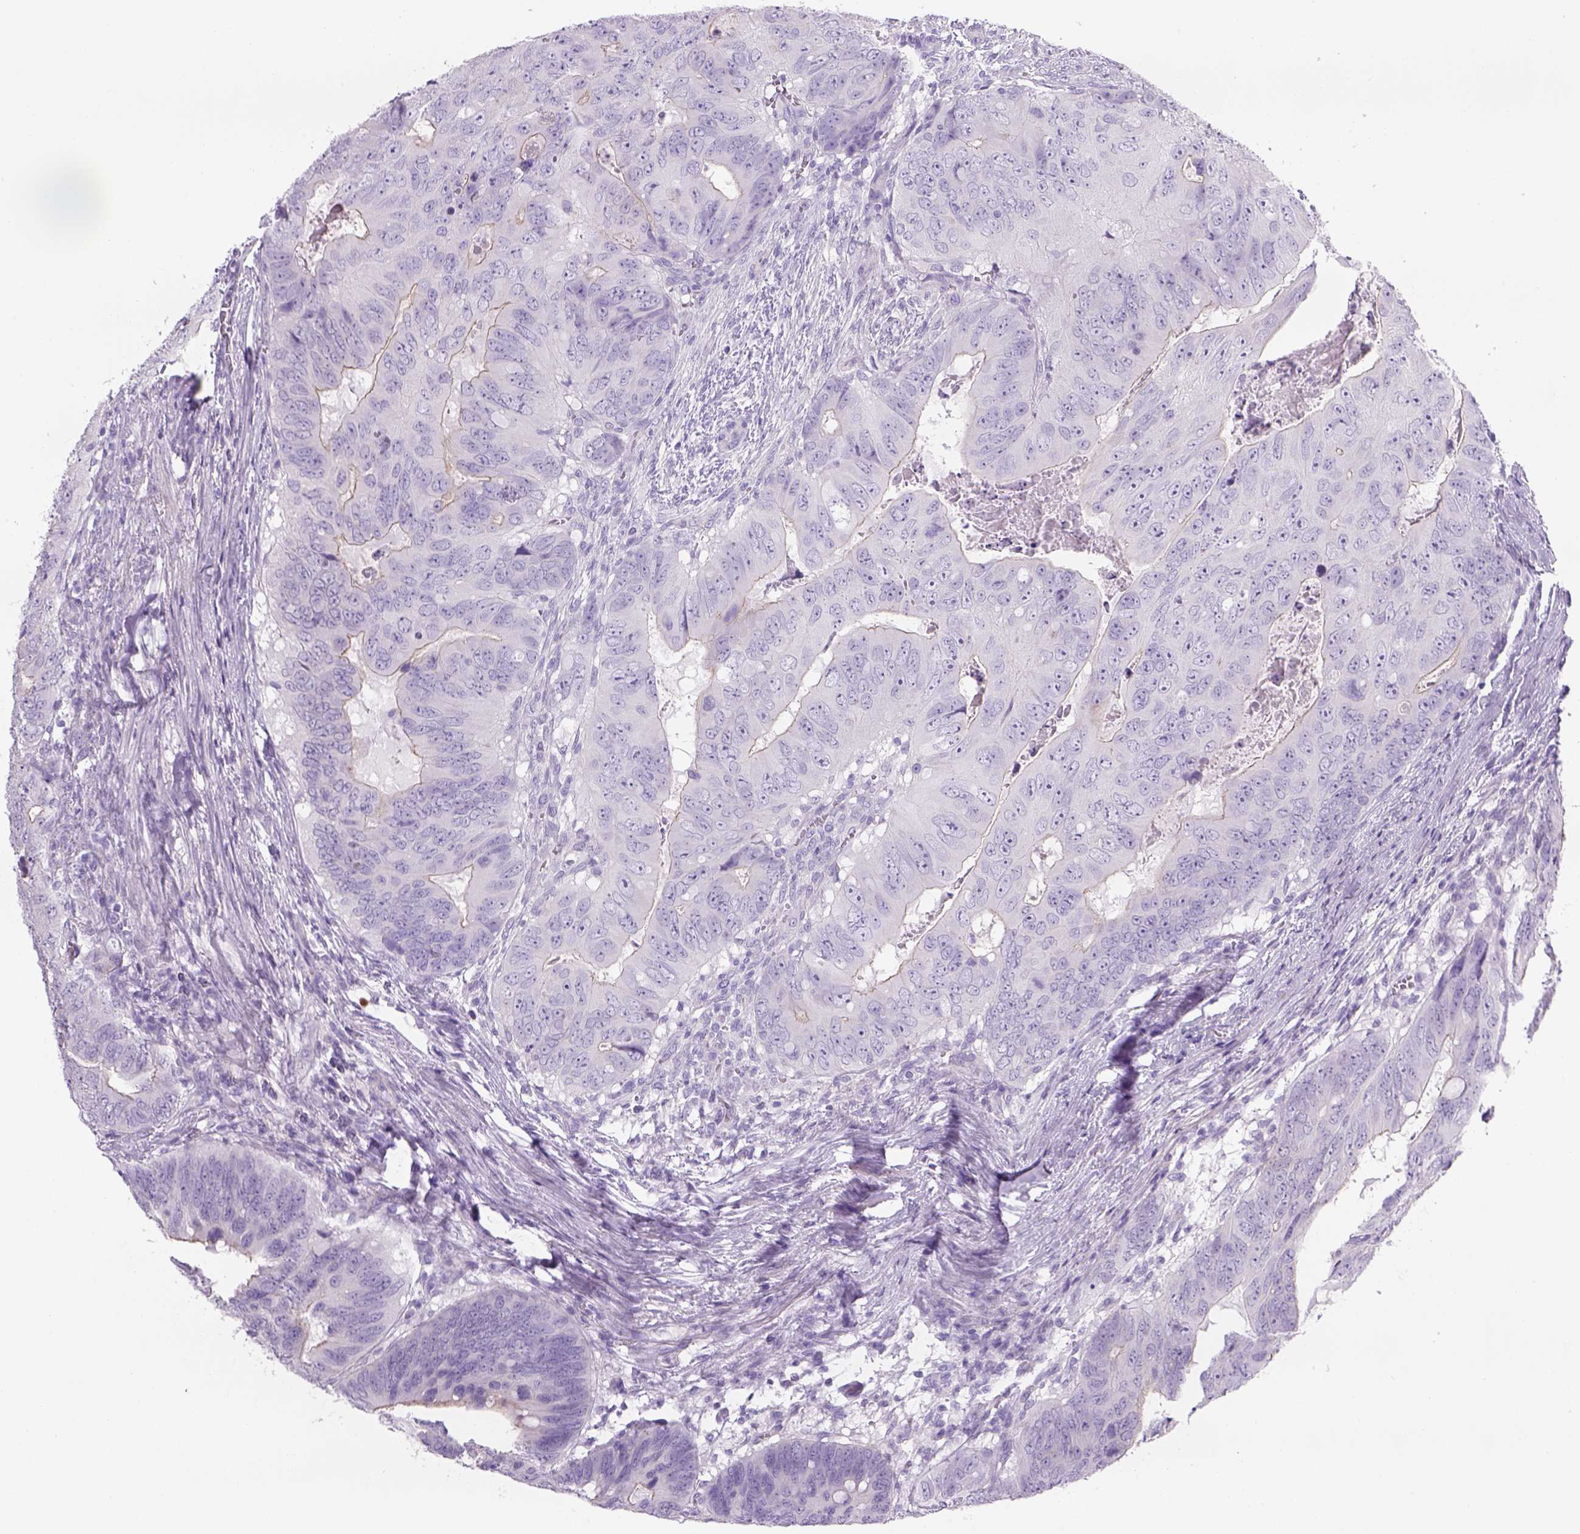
{"staining": {"intensity": "negative", "quantity": "none", "location": "none"}, "tissue": "colorectal cancer", "cell_type": "Tumor cells", "image_type": "cancer", "snomed": [{"axis": "morphology", "description": "Adenocarcinoma, NOS"}, {"axis": "topography", "description": "Colon"}], "caption": "Tumor cells show no significant protein staining in colorectal adenocarcinoma. (Immunohistochemistry (ihc), brightfield microscopy, high magnification).", "gene": "TENM4", "patient": {"sex": "male", "age": 79}}